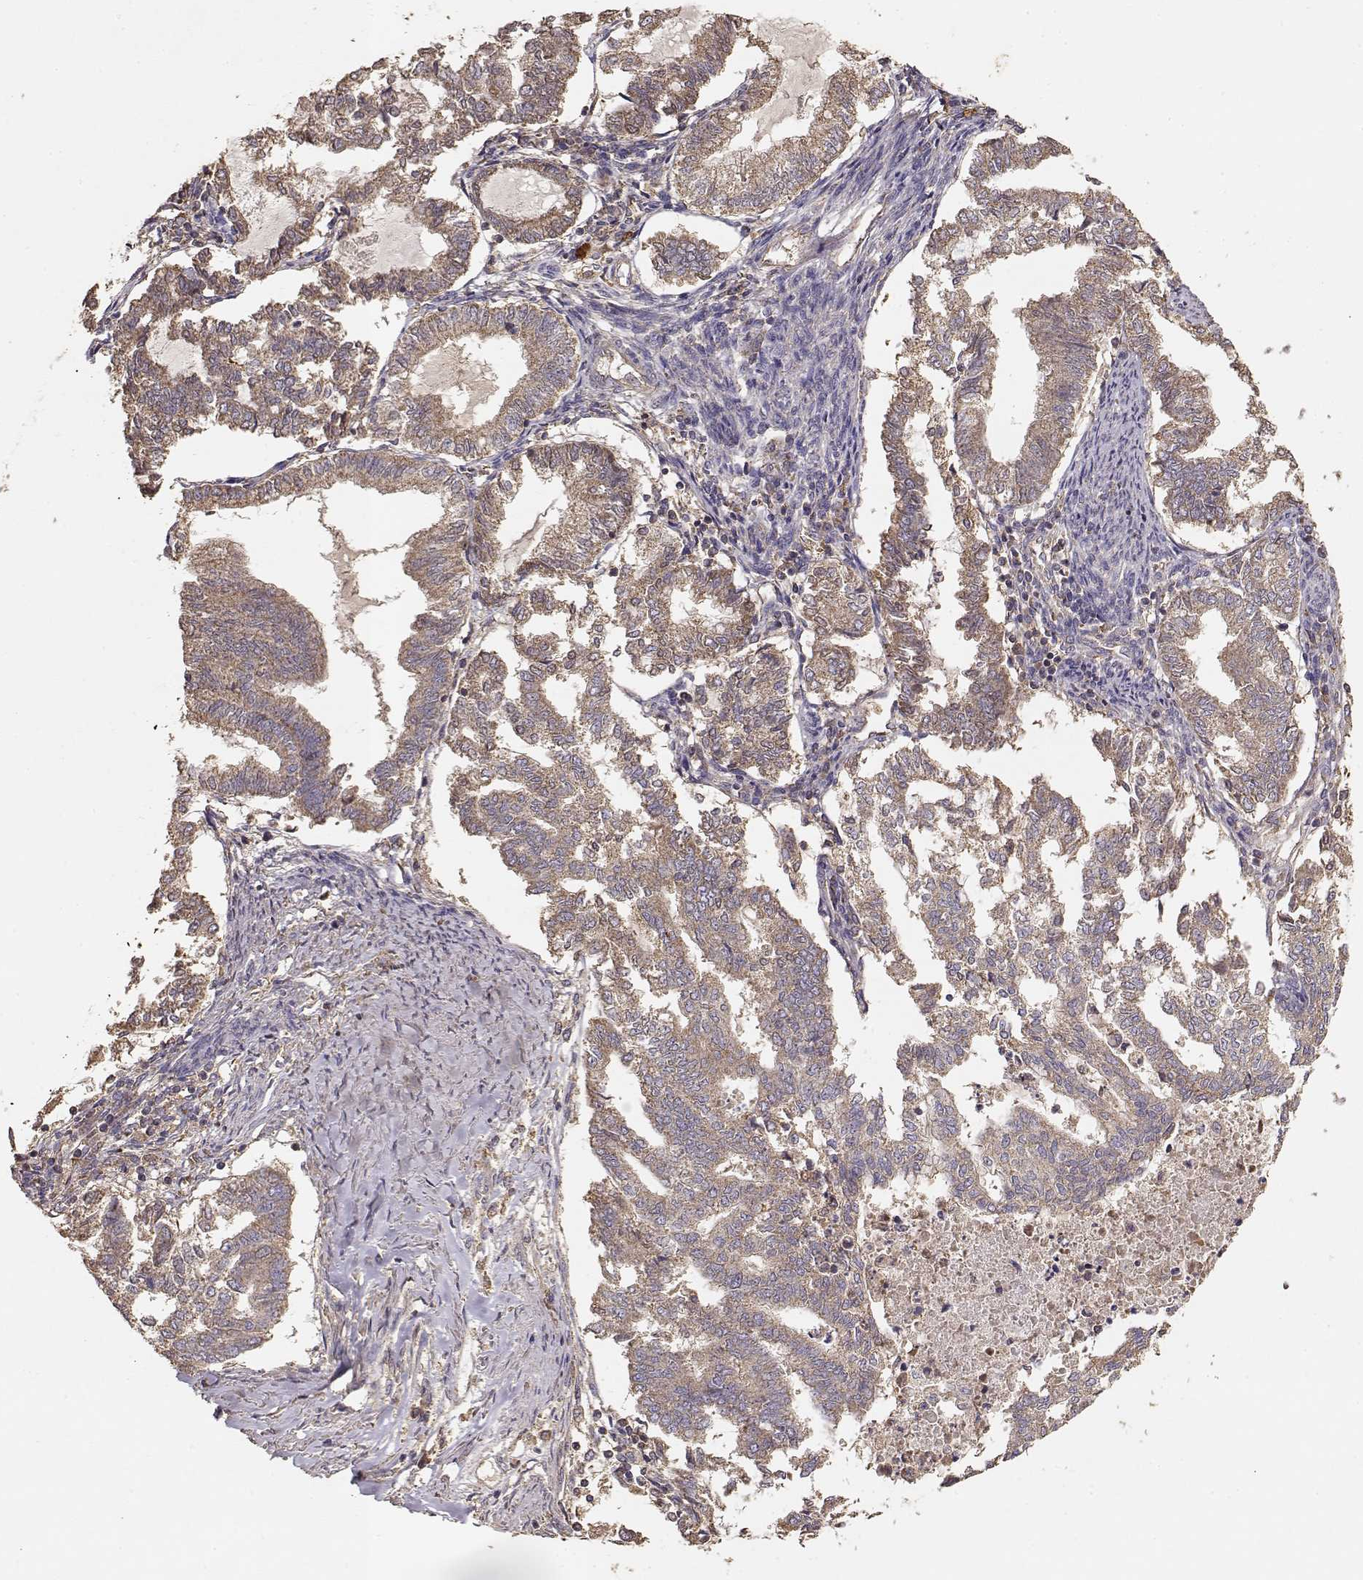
{"staining": {"intensity": "weak", "quantity": ">75%", "location": "cytoplasmic/membranous"}, "tissue": "endometrial cancer", "cell_type": "Tumor cells", "image_type": "cancer", "snomed": [{"axis": "morphology", "description": "Adenocarcinoma, NOS"}, {"axis": "topography", "description": "Endometrium"}], "caption": "Immunohistochemical staining of human endometrial adenocarcinoma exhibits weak cytoplasmic/membranous protein expression in approximately >75% of tumor cells. Nuclei are stained in blue.", "gene": "TARS3", "patient": {"sex": "female", "age": 79}}